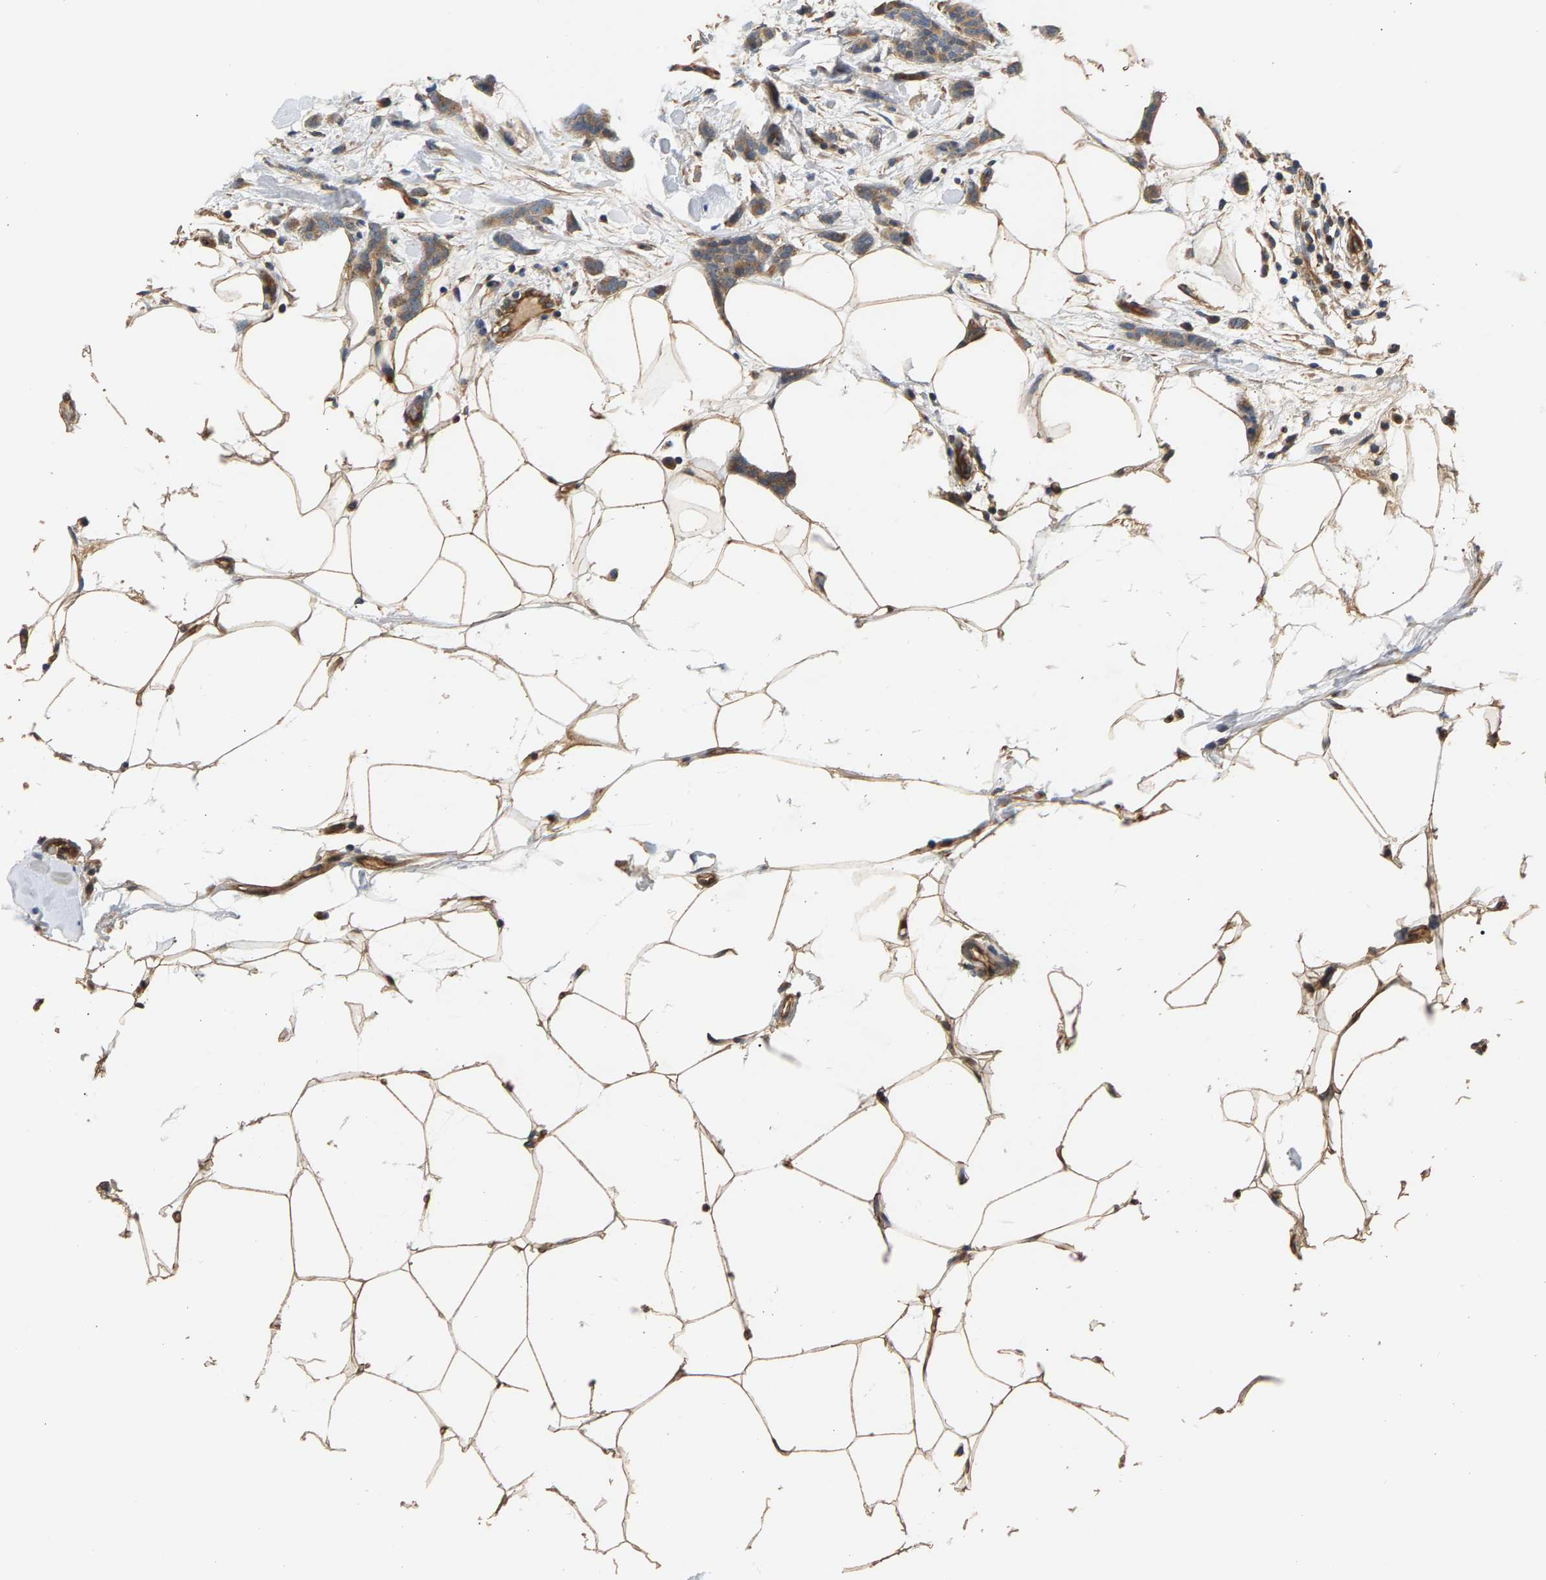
{"staining": {"intensity": "moderate", "quantity": ">75%", "location": "cytoplasmic/membranous"}, "tissue": "breast cancer", "cell_type": "Tumor cells", "image_type": "cancer", "snomed": [{"axis": "morphology", "description": "Lobular carcinoma"}, {"axis": "topography", "description": "Skin"}, {"axis": "topography", "description": "Breast"}], "caption": "Brown immunohistochemical staining in breast lobular carcinoma demonstrates moderate cytoplasmic/membranous expression in approximately >75% of tumor cells.", "gene": "KRTAP27-1", "patient": {"sex": "female", "age": 46}}